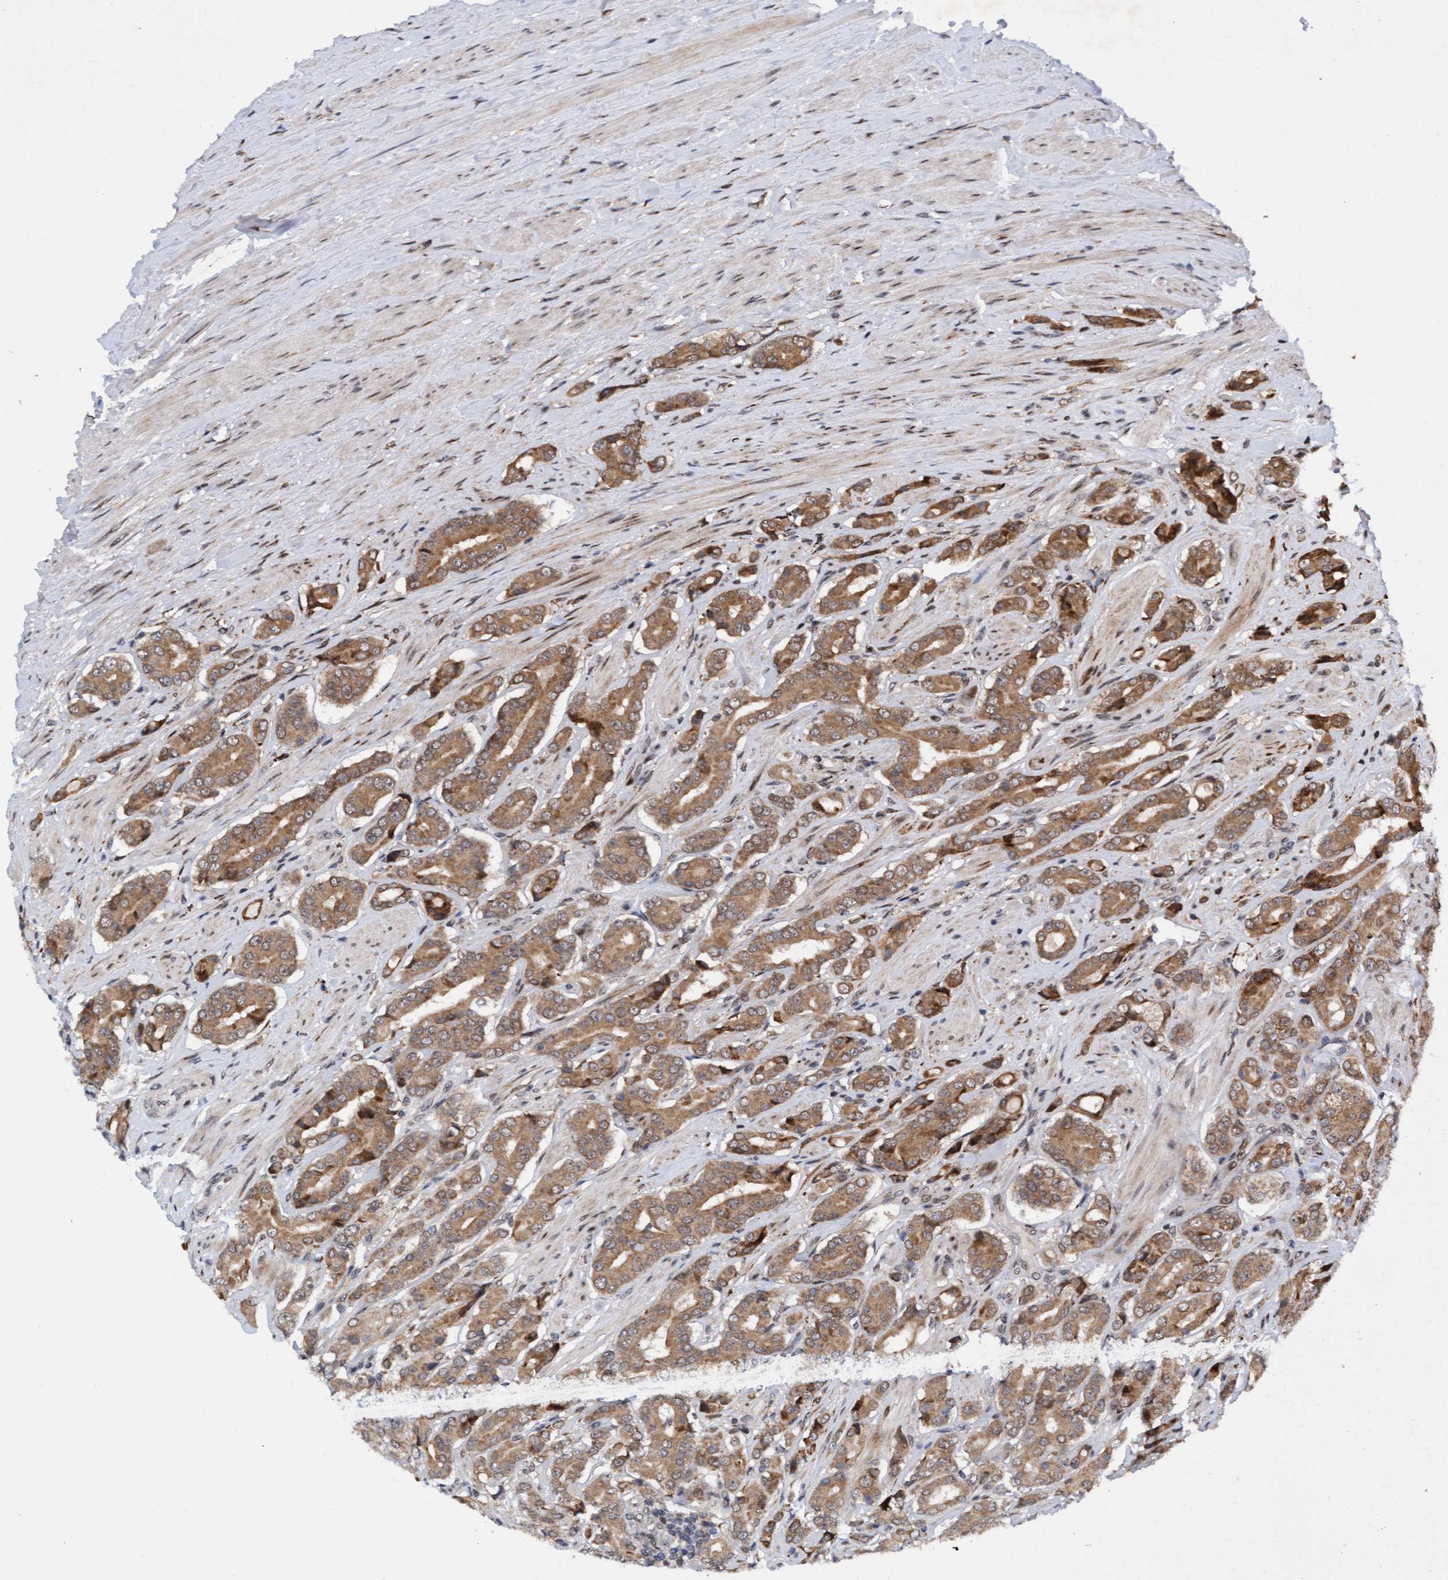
{"staining": {"intensity": "moderate", "quantity": ">75%", "location": "cytoplasmic/membranous"}, "tissue": "prostate cancer", "cell_type": "Tumor cells", "image_type": "cancer", "snomed": [{"axis": "morphology", "description": "Adenocarcinoma, High grade"}, {"axis": "topography", "description": "Prostate"}], "caption": "IHC image of prostate high-grade adenocarcinoma stained for a protein (brown), which shows medium levels of moderate cytoplasmic/membranous expression in about >75% of tumor cells.", "gene": "TANC2", "patient": {"sex": "male", "age": 71}}